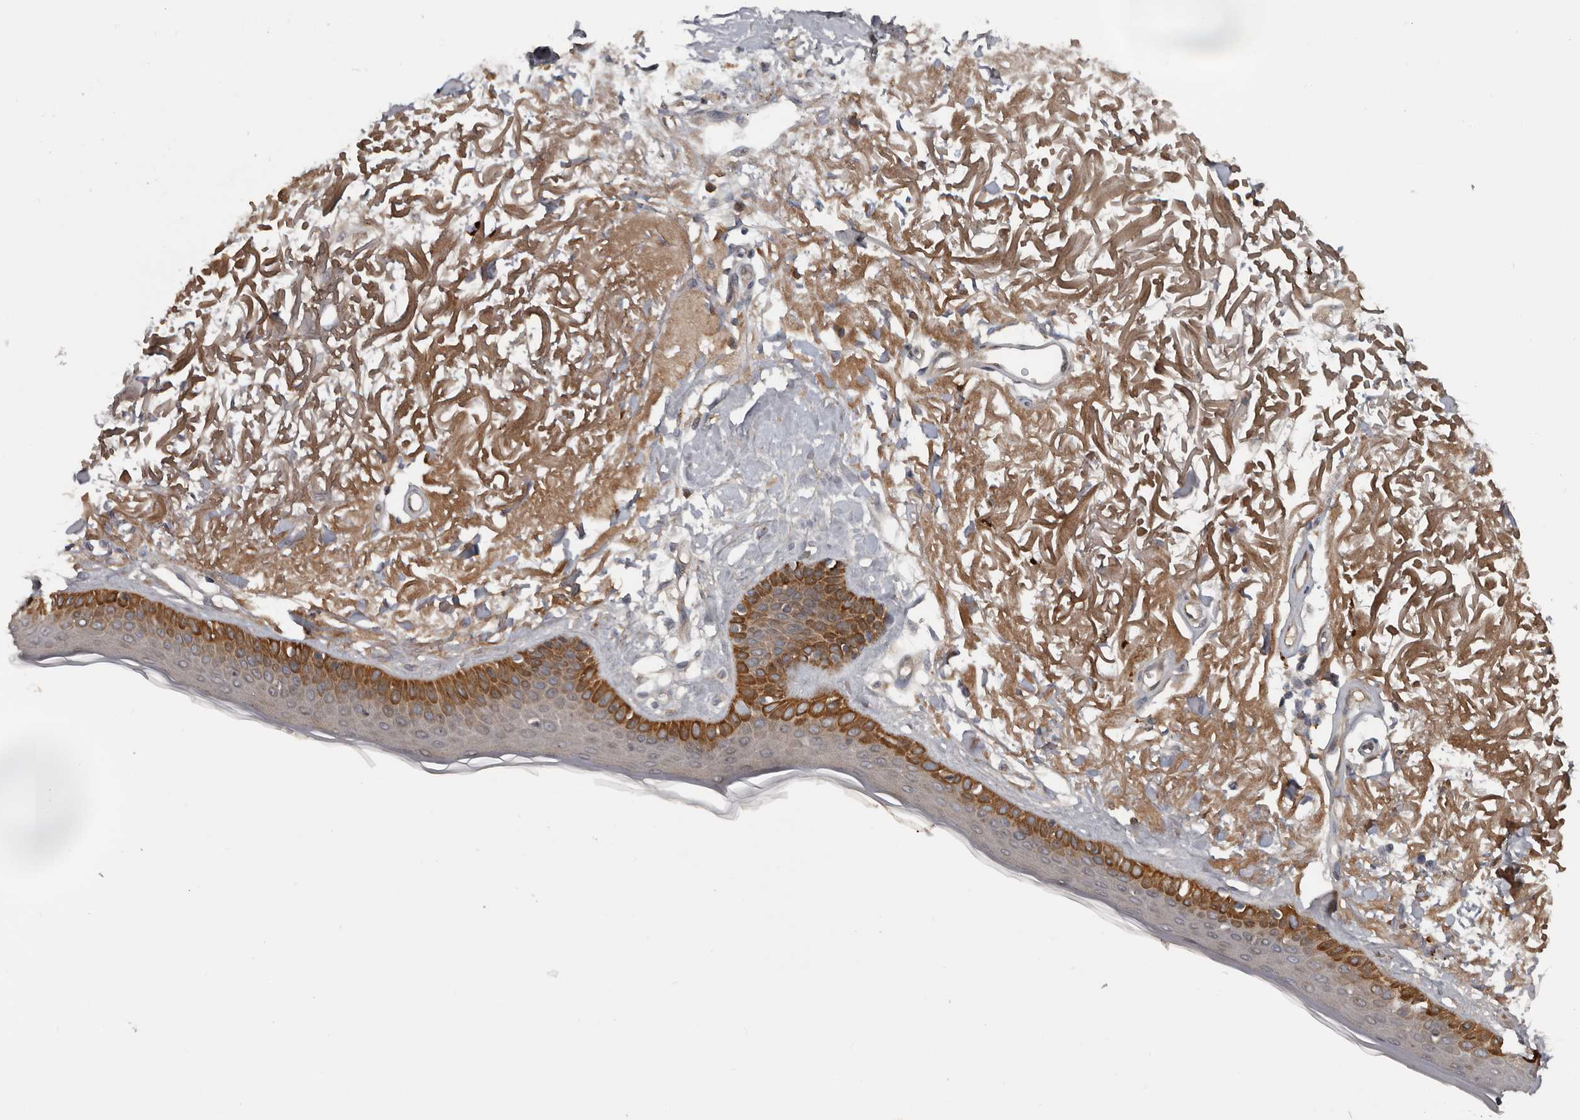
{"staining": {"intensity": "negative", "quantity": "none", "location": "none"}, "tissue": "skin", "cell_type": "Fibroblasts", "image_type": "normal", "snomed": [{"axis": "morphology", "description": "Normal tissue, NOS"}, {"axis": "topography", "description": "Skin"}, {"axis": "topography", "description": "Skeletal muscle"}], "caption": "Immunohistochemistry image of unremarkable skin: skin stained with DAB demonstrates no significant protein expression in fibroblasts.", "gene": "DNAJB4", "patient": {"sex": "male", "age": 83}}